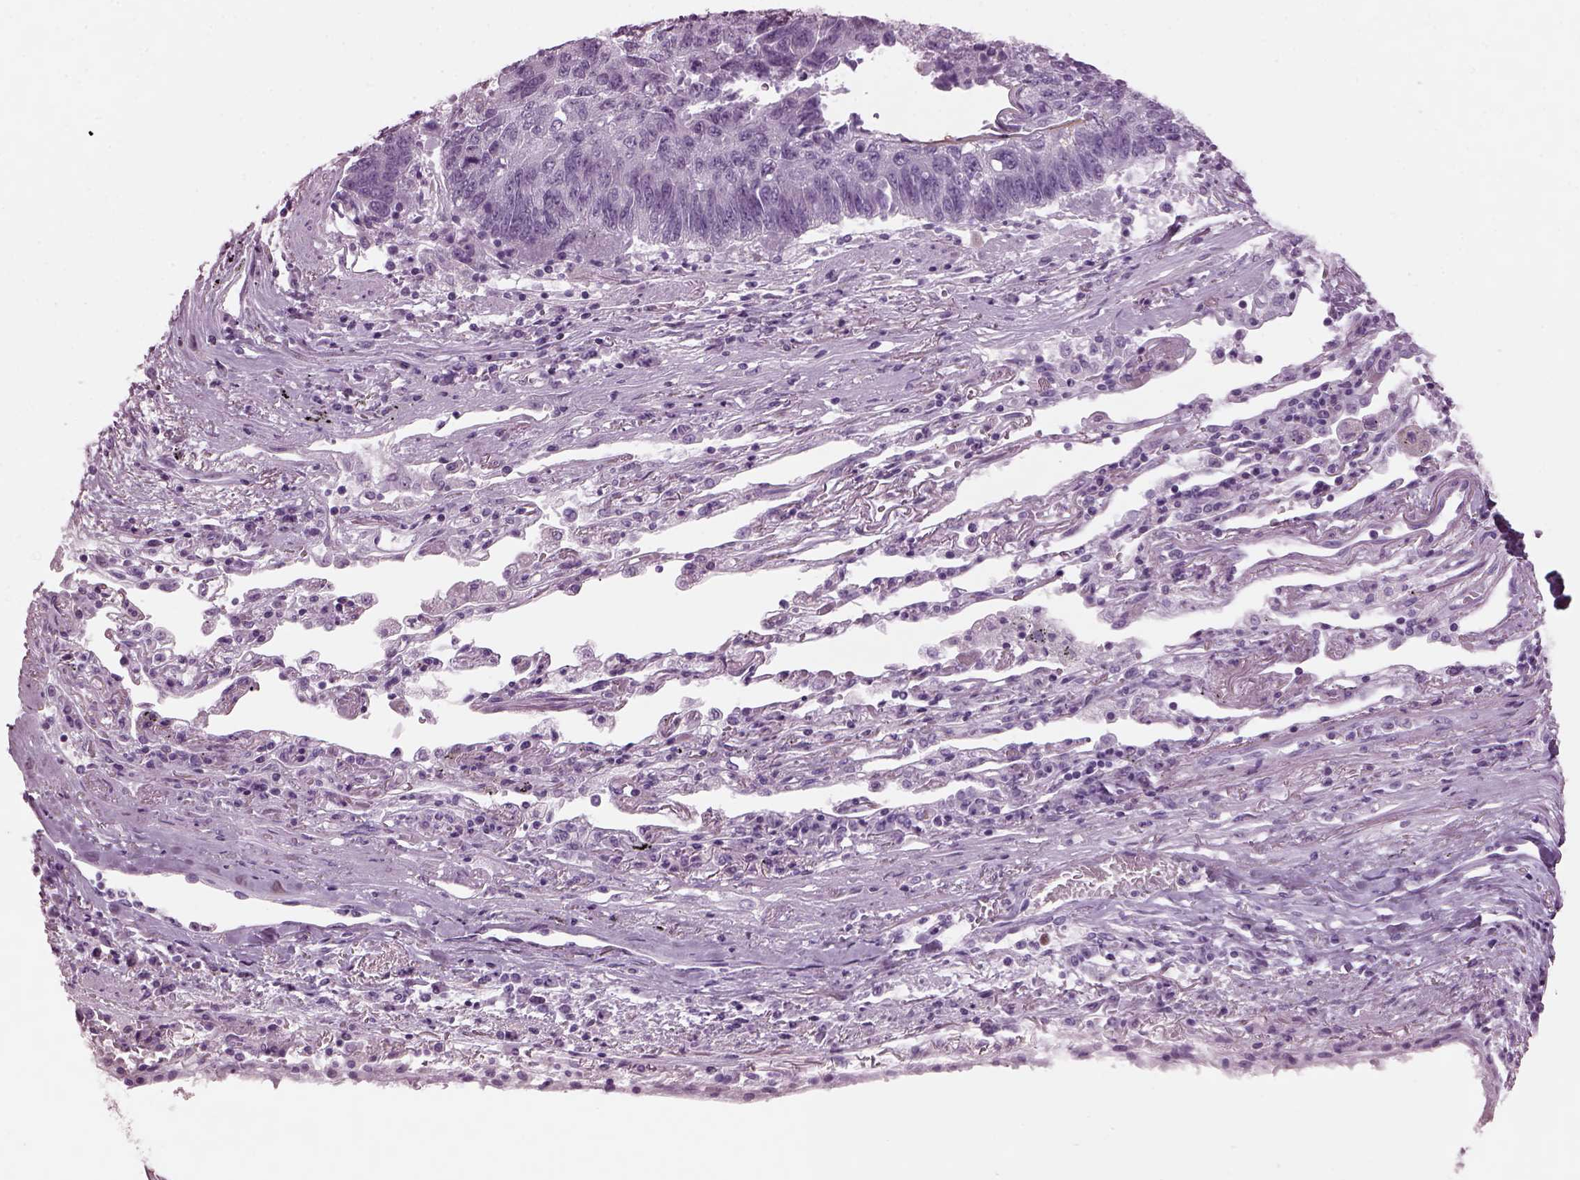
{"staining": {"intensity": "negative", "quantity": "none", "location": "none"}, "tissue": "lung cancer", "cell_type": "Tumor cells", "image_type": "cancer", "snomed": [{"axis": "morphology", "description": "Squamous cell carcinoma, NOS"}, {"axis": "topography", "description": "Lung"}], "caption": "Immunohistochemical staining of lung cancer displays no significant expression in tumor cells.", "gene": "PRR9", "patient": {"sex": "male", "age": 73}}